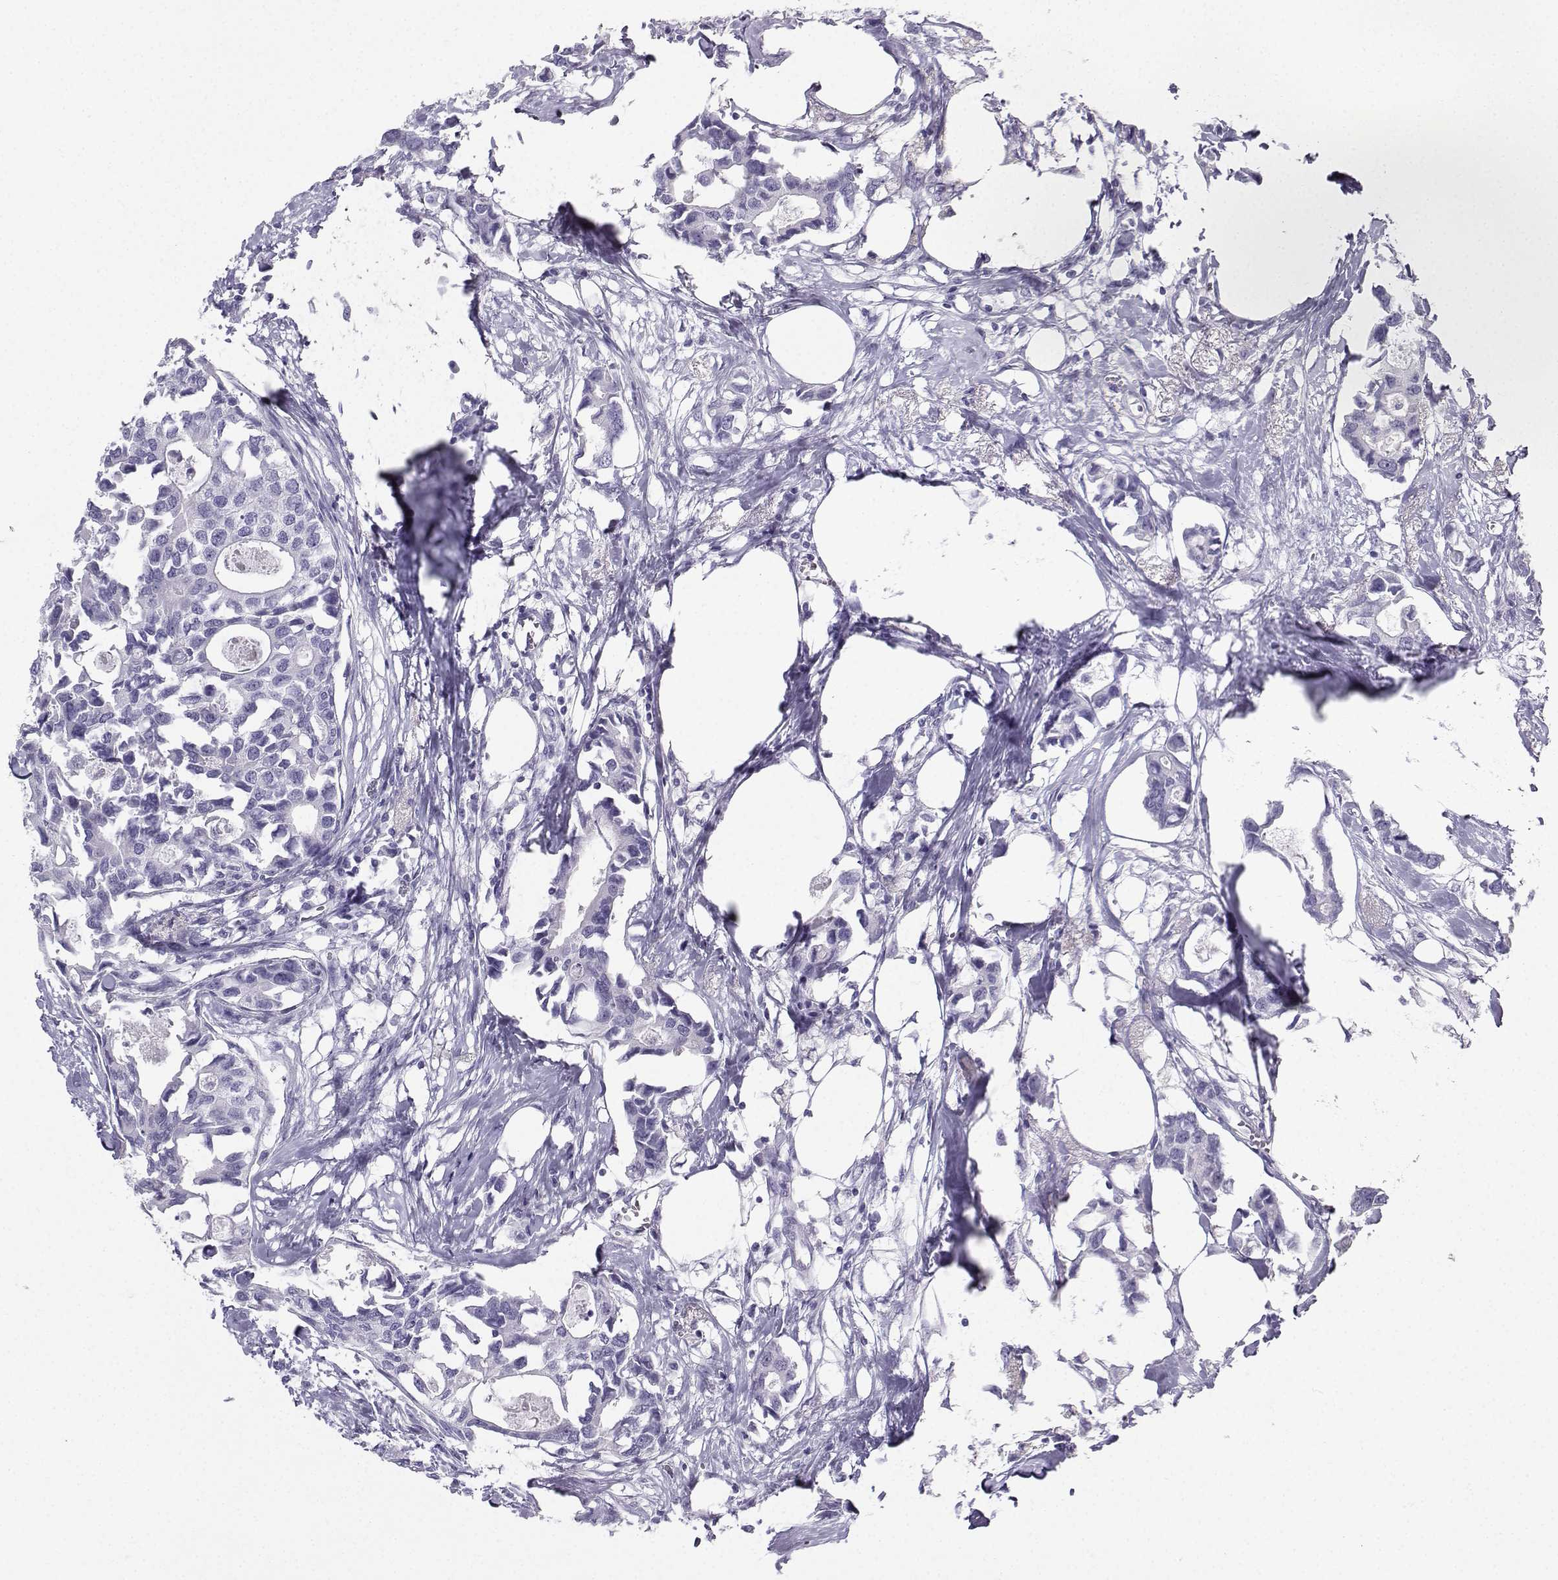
{"staining": {"intensity": "negative", "quantity": "none", "location": "none"}, "tissue": "breast cancer", "cell_type": "Tumor cells", "image_type": "cancer", "snomed": [{"axis": "morphology", "description": "Duct carcinoma"}, {"axis": "topography", "description": "Breast"}], "caption": "Immunohistochemistry (IHC) histopathology image of neoplastic tissue: breast cancer stained with DAB (3,3'-diaminobenzidine) exhibits no significant protein staining in tumor cells.", "gene": "IQCD", "patient": {"sex": "female", "age": 83}}